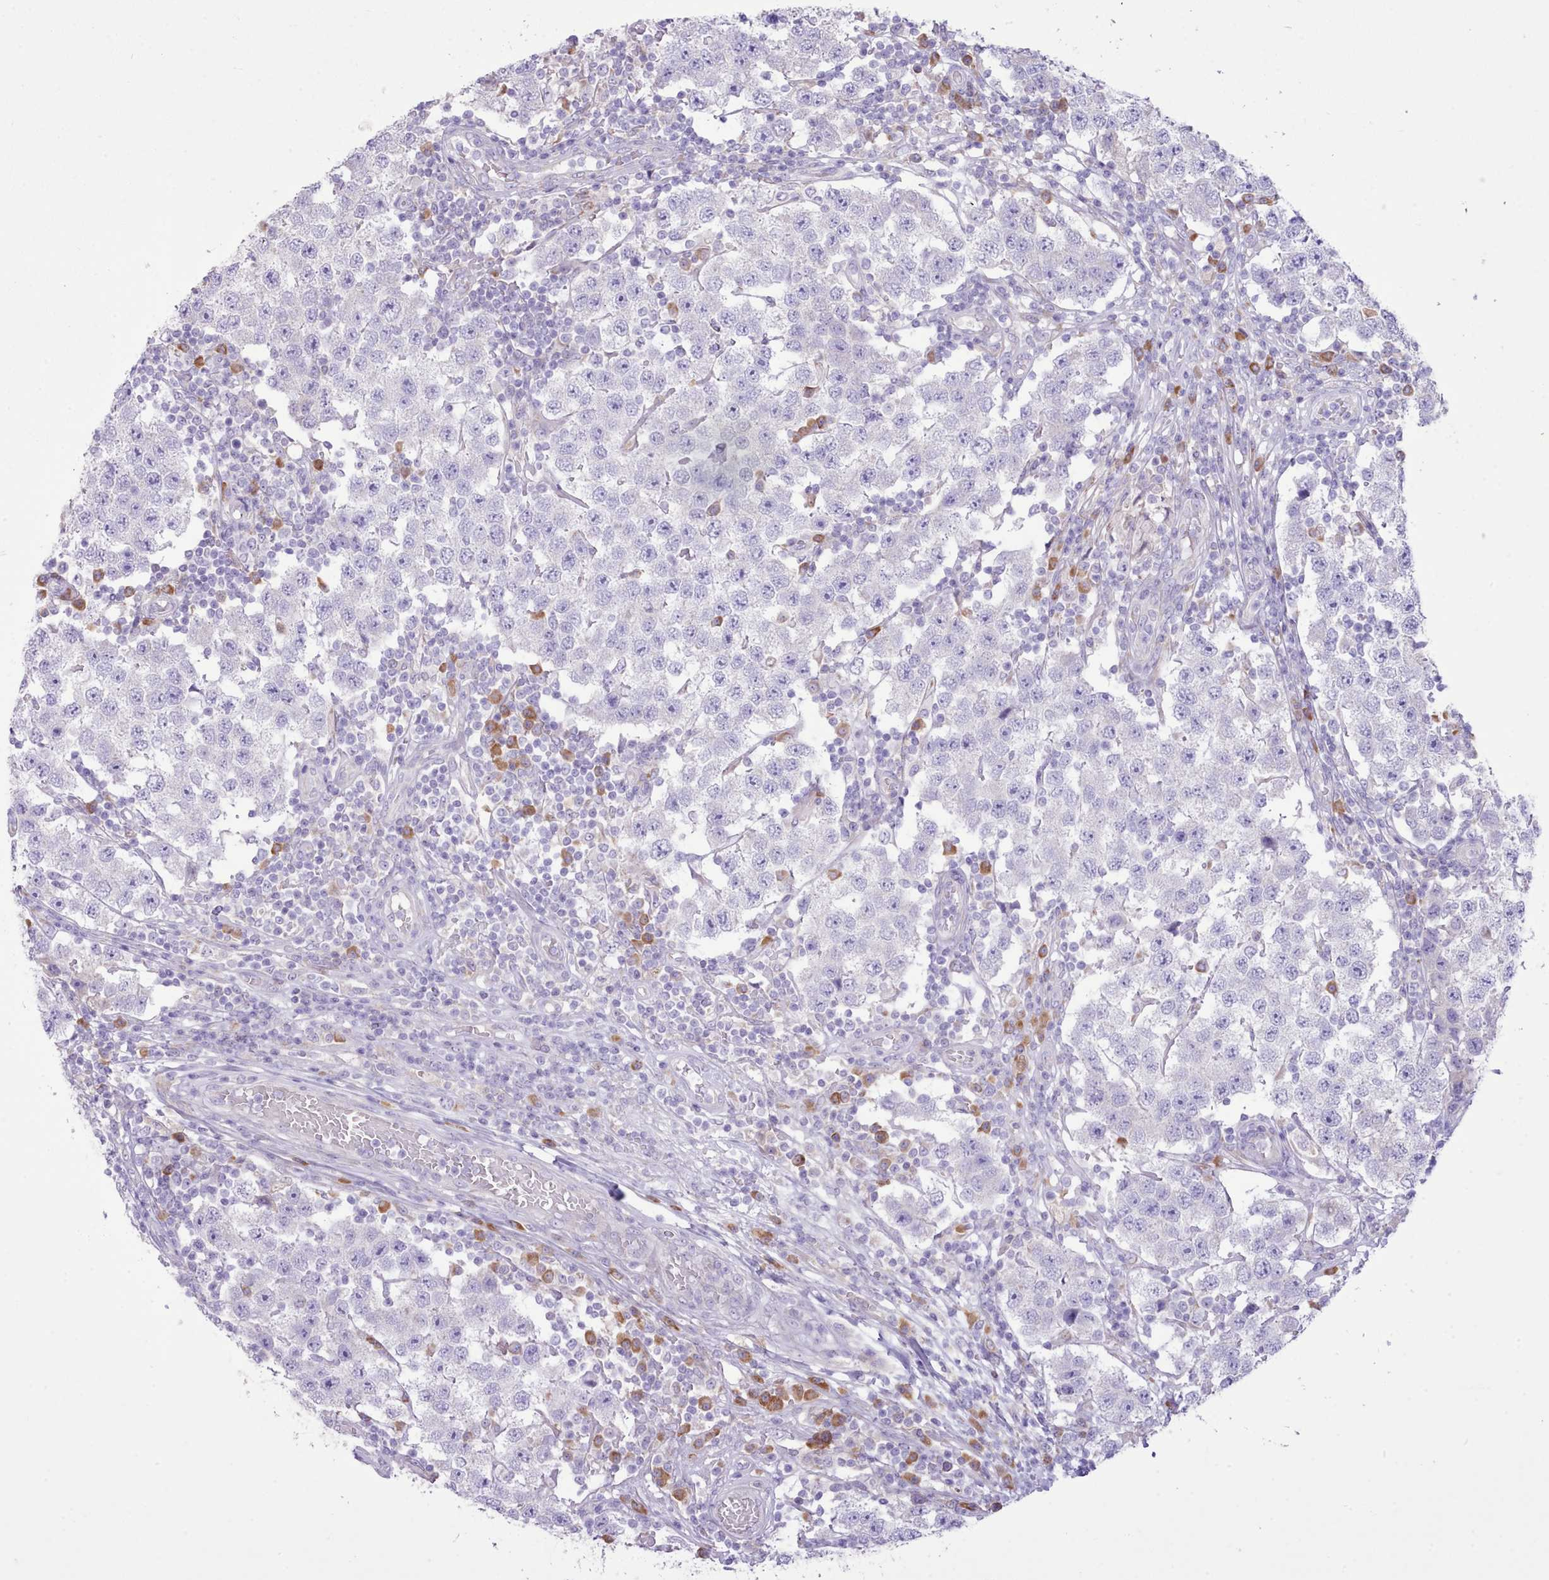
{"staining": {"intensity": "negative", "quantity": "none", "location": "none"}, "tissue": "testis cancer", "cell_type": "Tumor cells", "image_type": "cancer", "snomed": [{"axis": "morphology", "description": "Seminoma, NOS"}, {"axis": "topography", "description": "Testis"}], "caption": "Tumor cells show no significant protein positivity in testis cancer.", "gene": "CCL1", "patient": {"sex": "male", "age": 34}}